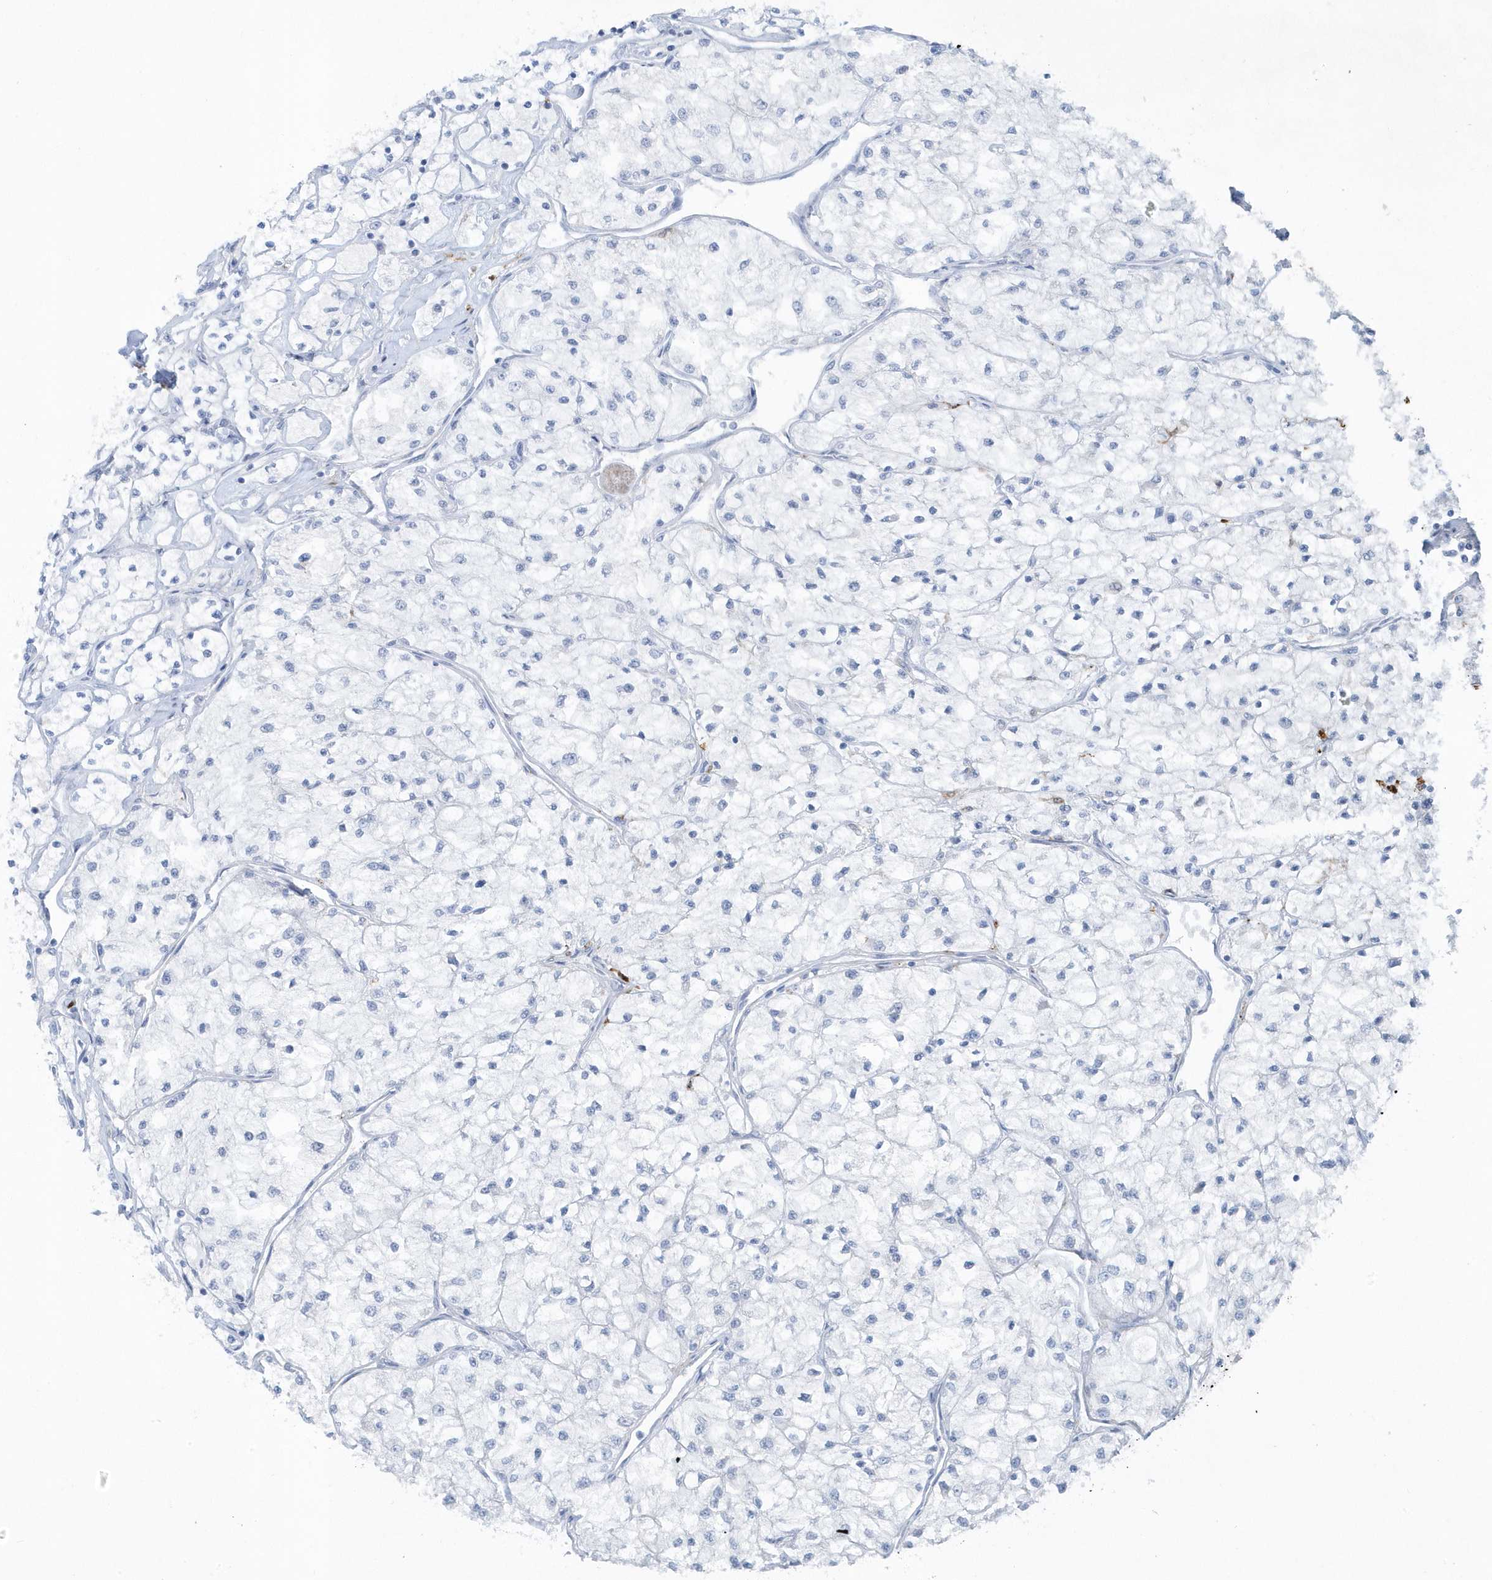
{"staining": {"intensity": "negative", "quantity": "none", "location": "none"}, "tissue": "renal cancer", "cell_type": "Tumor cells", "image_type": "cancer", "snomed": [{"axis": "morphology", "description": "Adenocarcinoma, NOS"}, {"axis": "topography", "description": "Kidney"}], "caption": "Tumor cells show no significant positivity in renal cancer.", "gene": "FAM98A", "patient": {"sex": "male", "age": 80}}